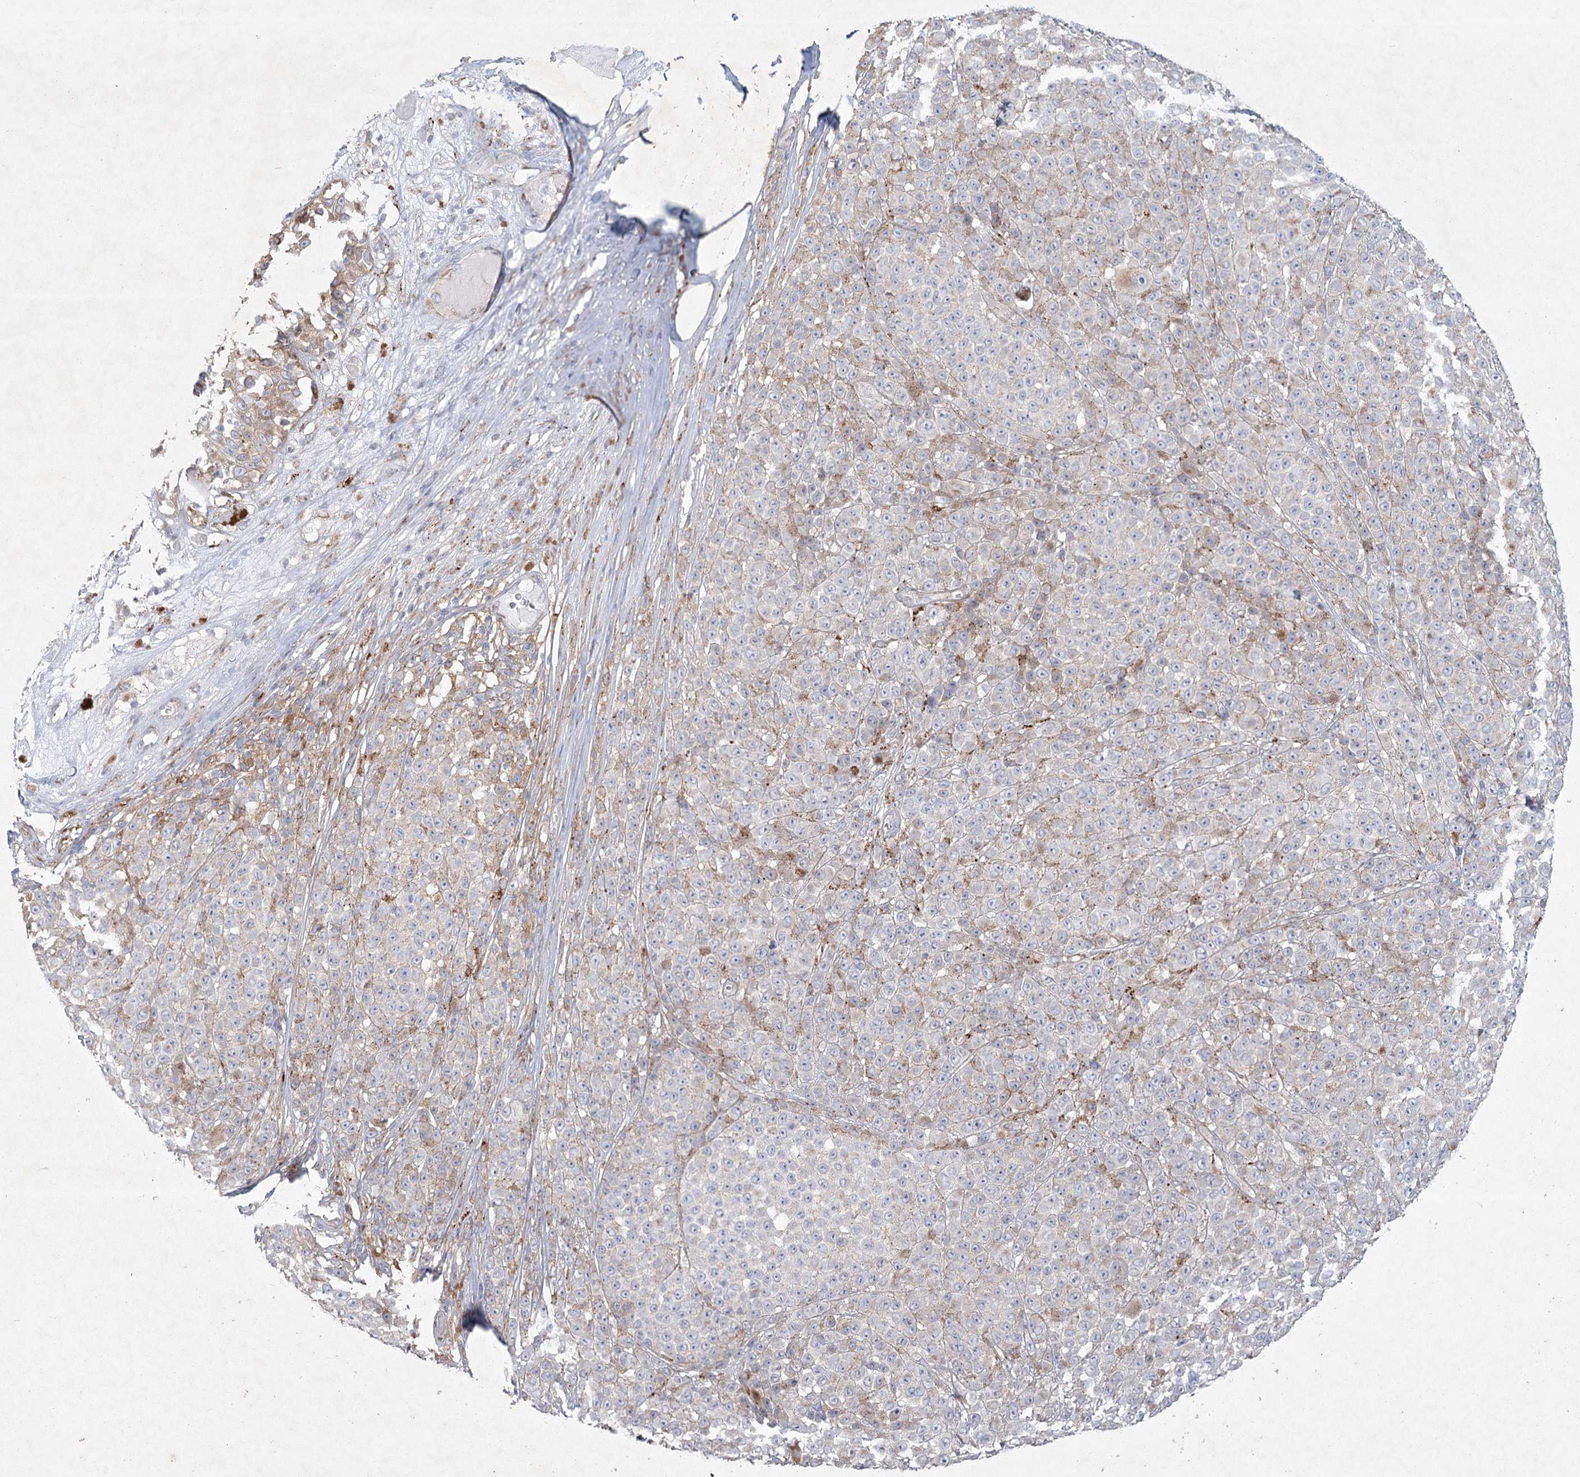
{"staining": {"intensity": "negative", "quantity": "none", "location": "none"}, "tissue": "melanoma", "cell_type": "Tumor cells", "image_type": "cancer", "snomed": [{"axis": "morphology", "description": "Malignant melanoma, NOS"}, {"axis": "topography", "description": "Skin"}], "caption": "This micrograph is of melanoma stained with immunohistochemistry to label a protein in brown with the nuclei are counter-stained blue. There is no expression in tumor cells. (DAB IHC, high magnification).", "gene": "FAM110C", "patient": {"sex": "female", "age": 94}}